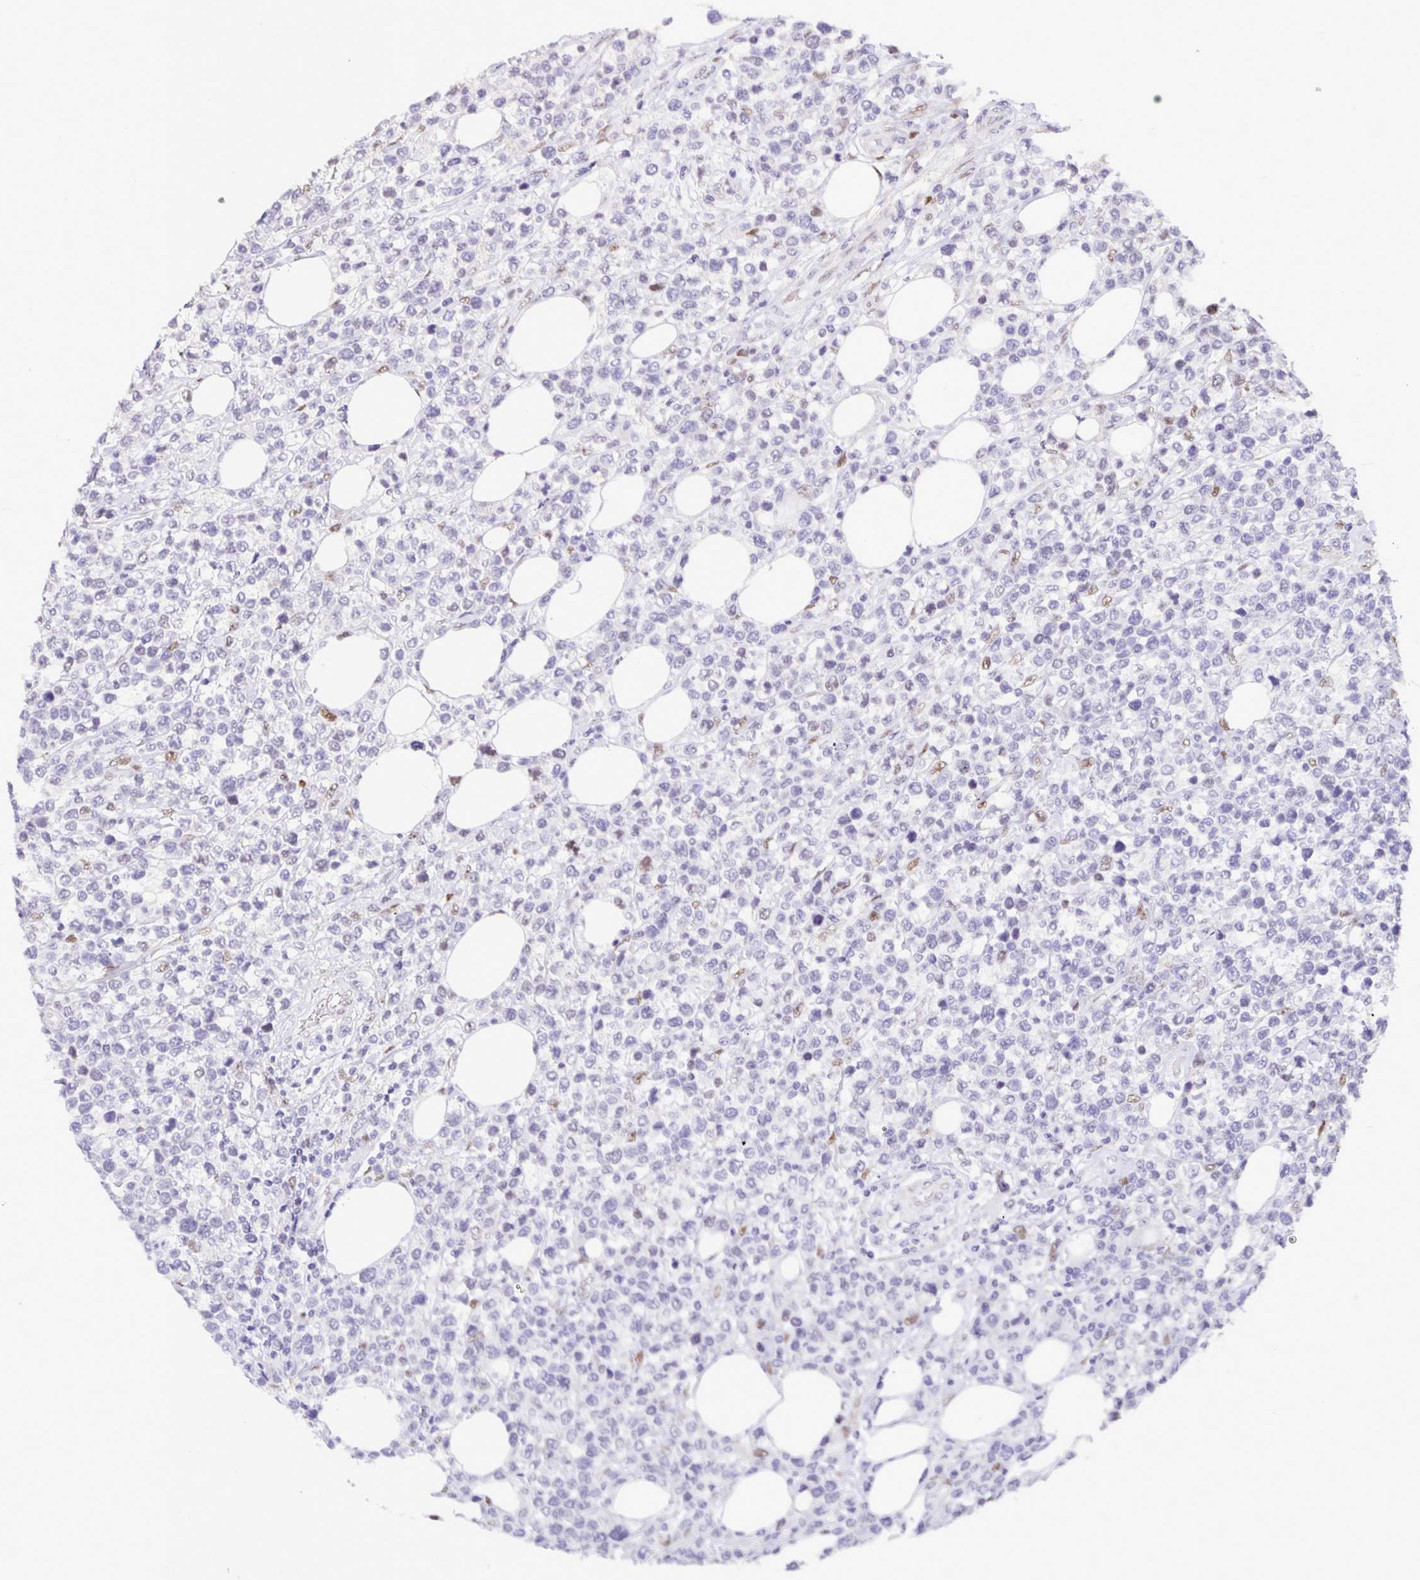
{"staining": {"intensity": "negative", "quantity": "none", "location": "none"}, "tissue": "lymphoma", "cell_type": "Tumor cells", "image_type": "cancer", "snomed": [{"axis": "morphology", "description": "Malignant lymphoma, non-Hodgkin's type, Low grade"}, {"axis": "topography", "description": "Lymph node"}], "caption": "There is no significant positivity in tumor cells of low-grade malignant lymphoma, non-Hodgkin's type. The staining was performed using DAB (3,3'-diaminobenzidine) to visualize the protein expression in brown, while the nuclei were stained in blue with hematoxylin (Magnification: 20x).", "gene": "FOSL2", "patient": {"sex": "male", "age": 60}}